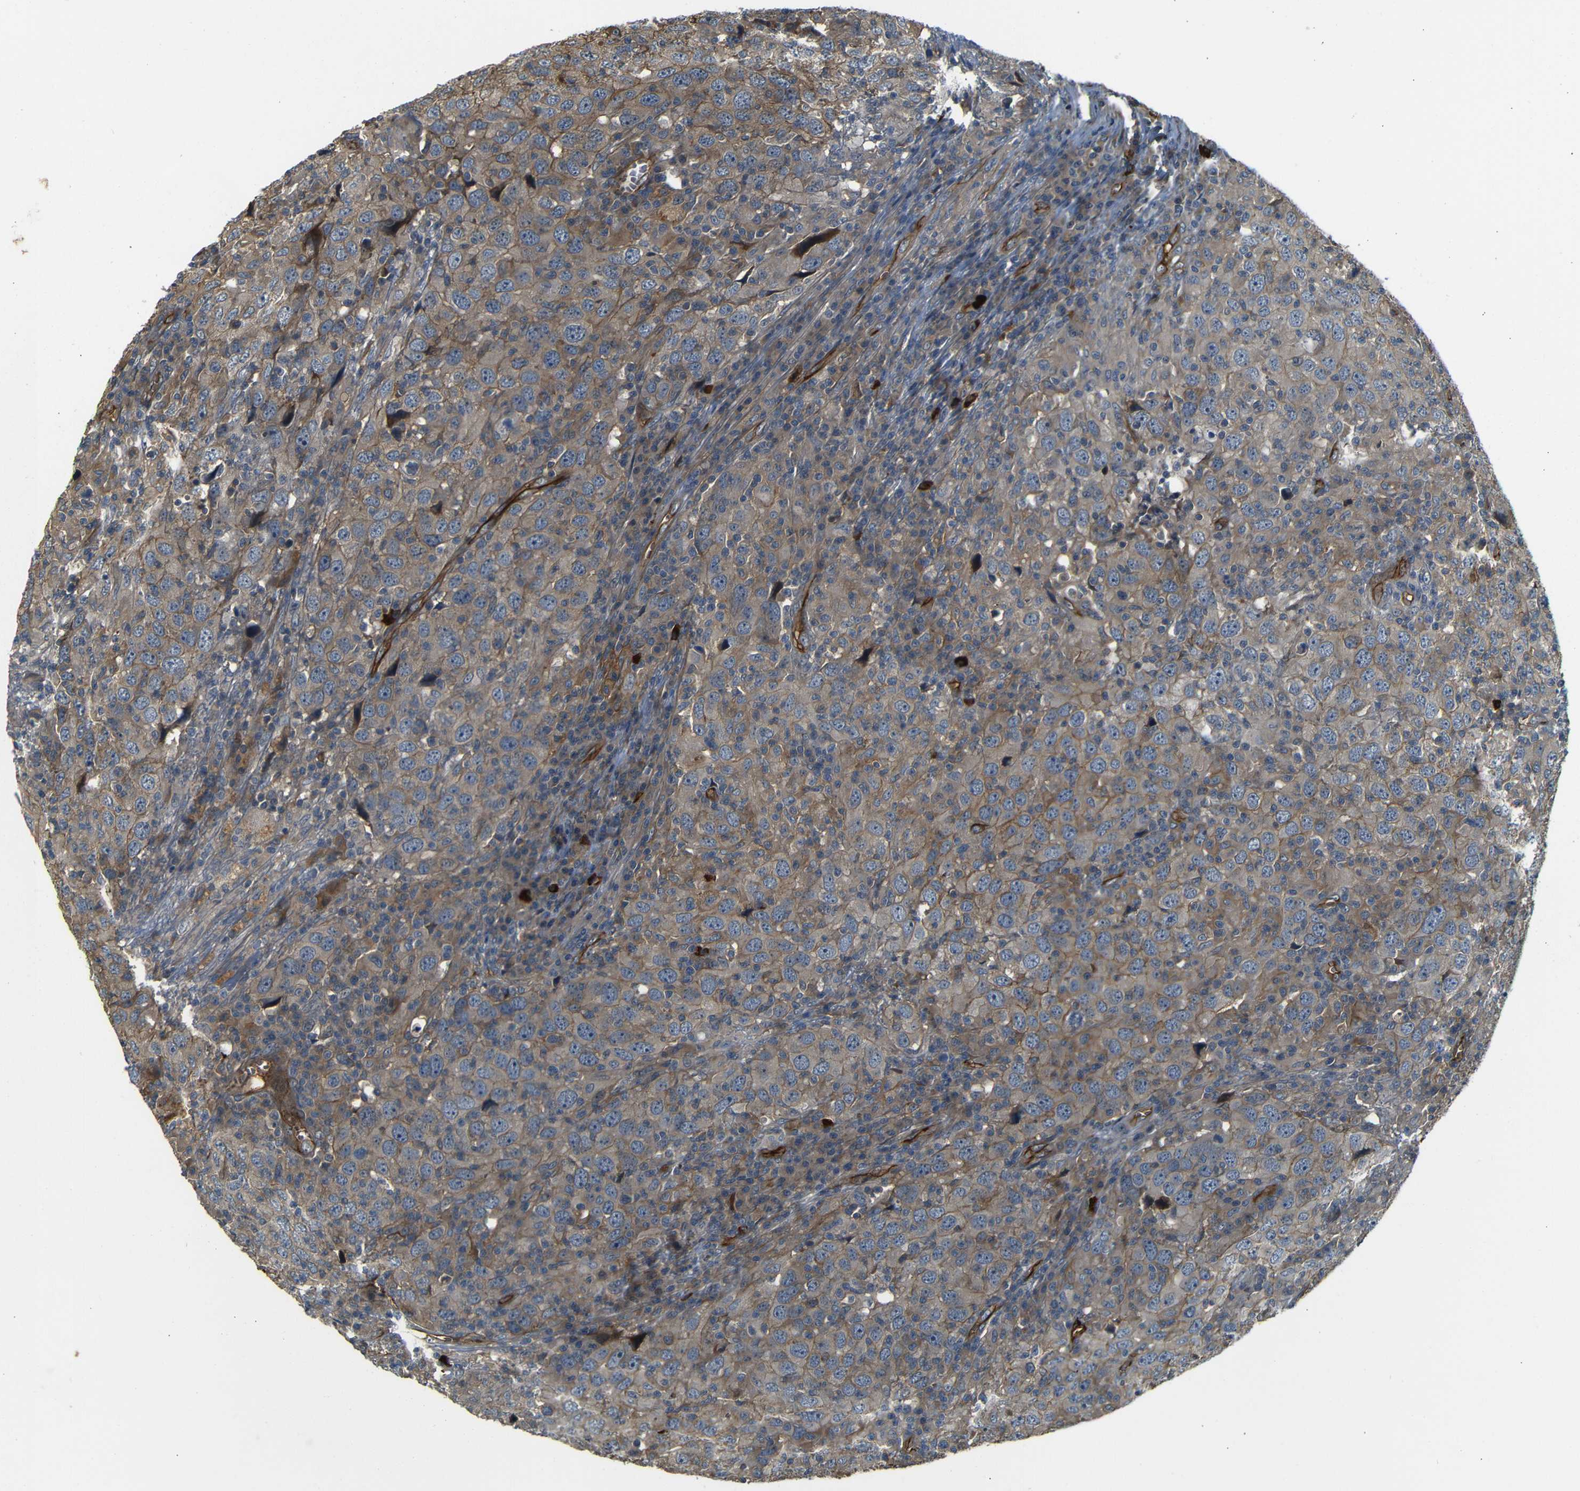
{"staining": {"intensity": "moderate", "quantity": ">75%", "location": "cytoplasmic/membranous"}, "tissue": "head and neck cancer", "cell_type": "Tumor cells", "image_type": "cancer", "snomed": [{"axis": "morphology", "description": "Adenocarcinoma, NOS"}, {"axis": "topography", "description": "Salivary gland"}, {"axis": "topography", "description": "Head-Neck"}], "caption": "Immunohistochemistry (IHC) staining of adenocarcinoma (head and neck), which demonstrates medium levels of moderate cytoplasmic/membranous staining in approximately >75% of tumor cells indicating moderate cytoplasmic/membranous protein positivity. The staining was performed using DAB (brown) for protein detection and nuclei were counterstained in hematoxylin (blue).", "gene": "RELL1", "patient": {"sex": "female", "age": 65}}